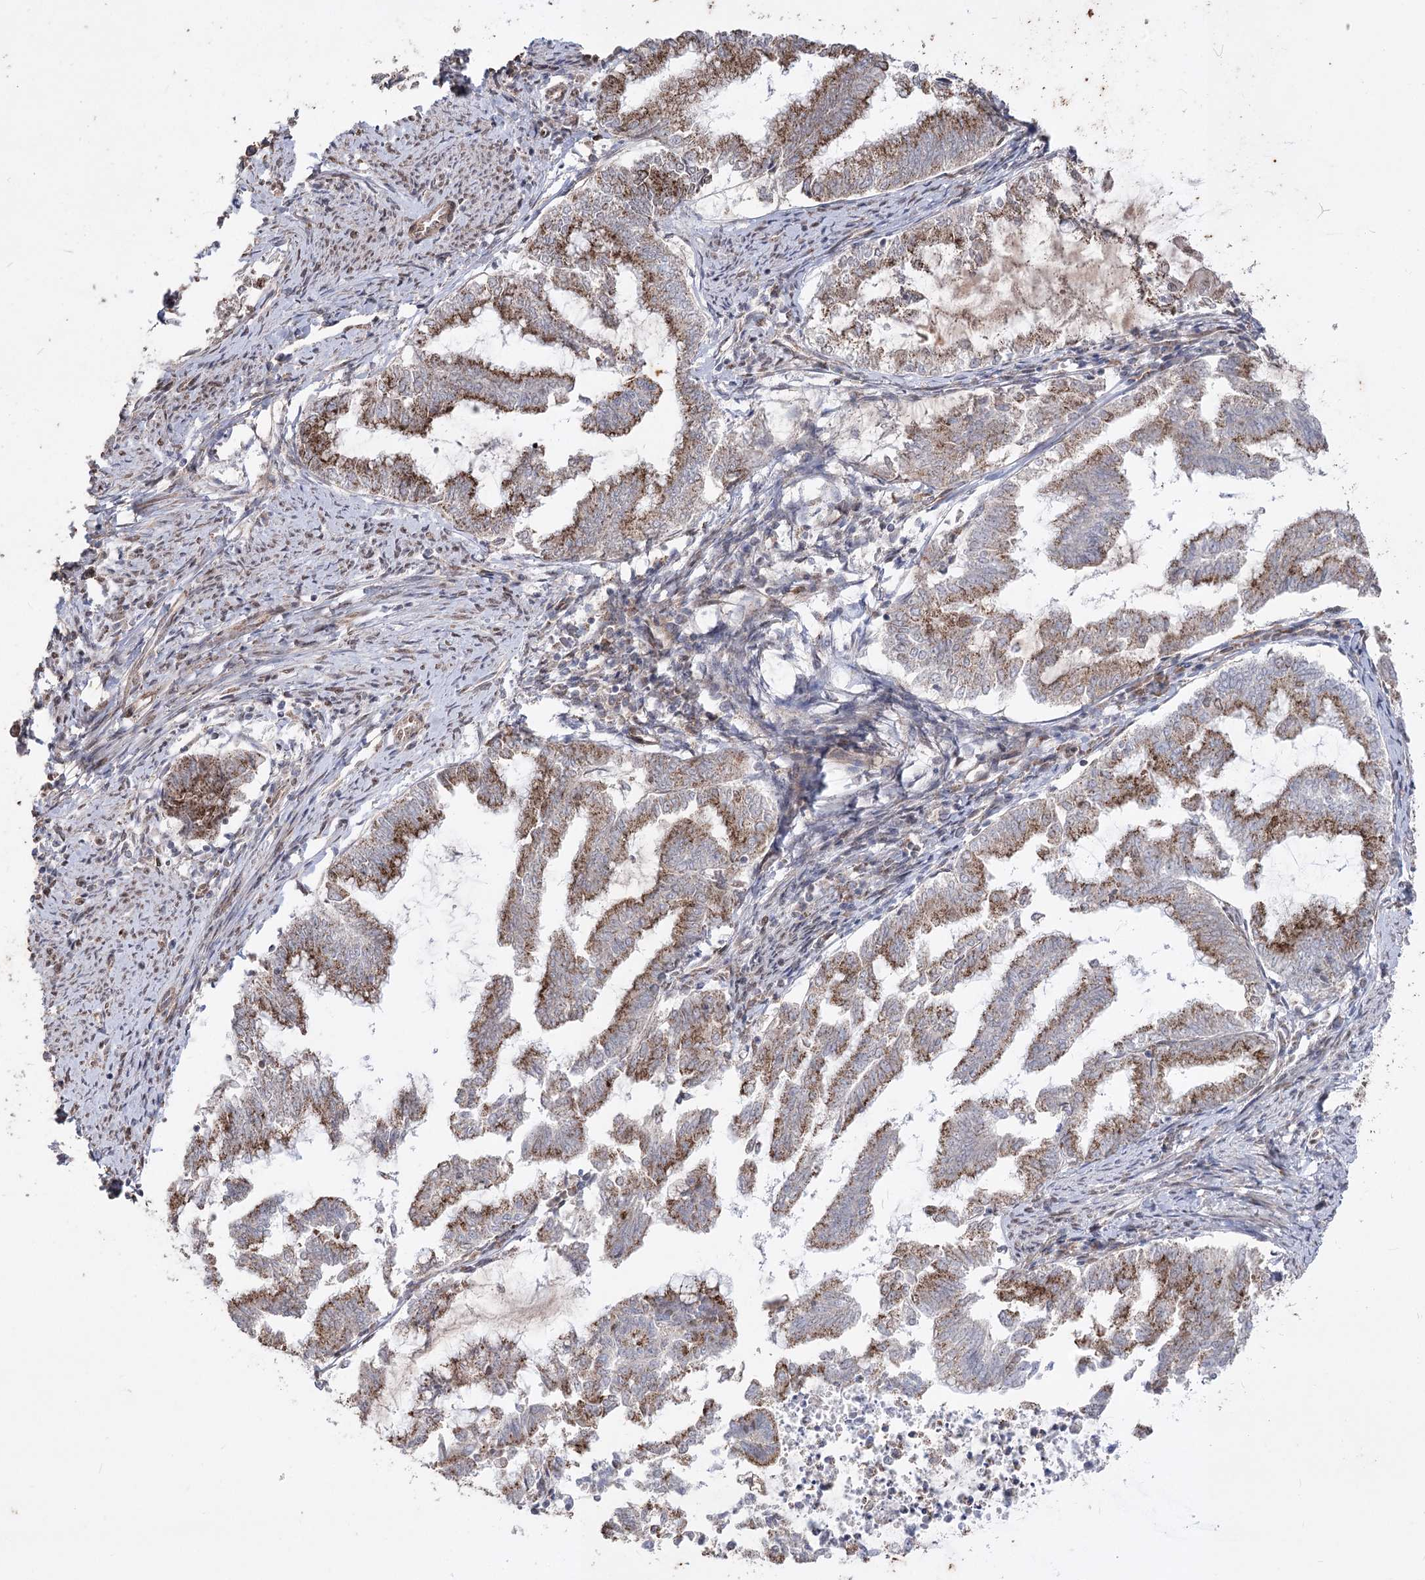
{"staining": {"intensity": "strong", "quantity": ">75%", "location": "cytoplasmic/membranous"}, "tissue": "endometrial cancer", "cell_type": "Tumor cells", "image_type": "cancer", "snomed": [{"axis": "morphology", "description": "Adenocarcinoma, NOS"}, {"axis": "topography", "description": "Endometrium"}], "caption": "Protein staining shows strong cytoplasmic/membranous positivity in approximately >75% of tumor cells in endometrial adenocarcinoma.", "gene": "ZSCAN23", "patient": {"sex": "female", "age": 79}}